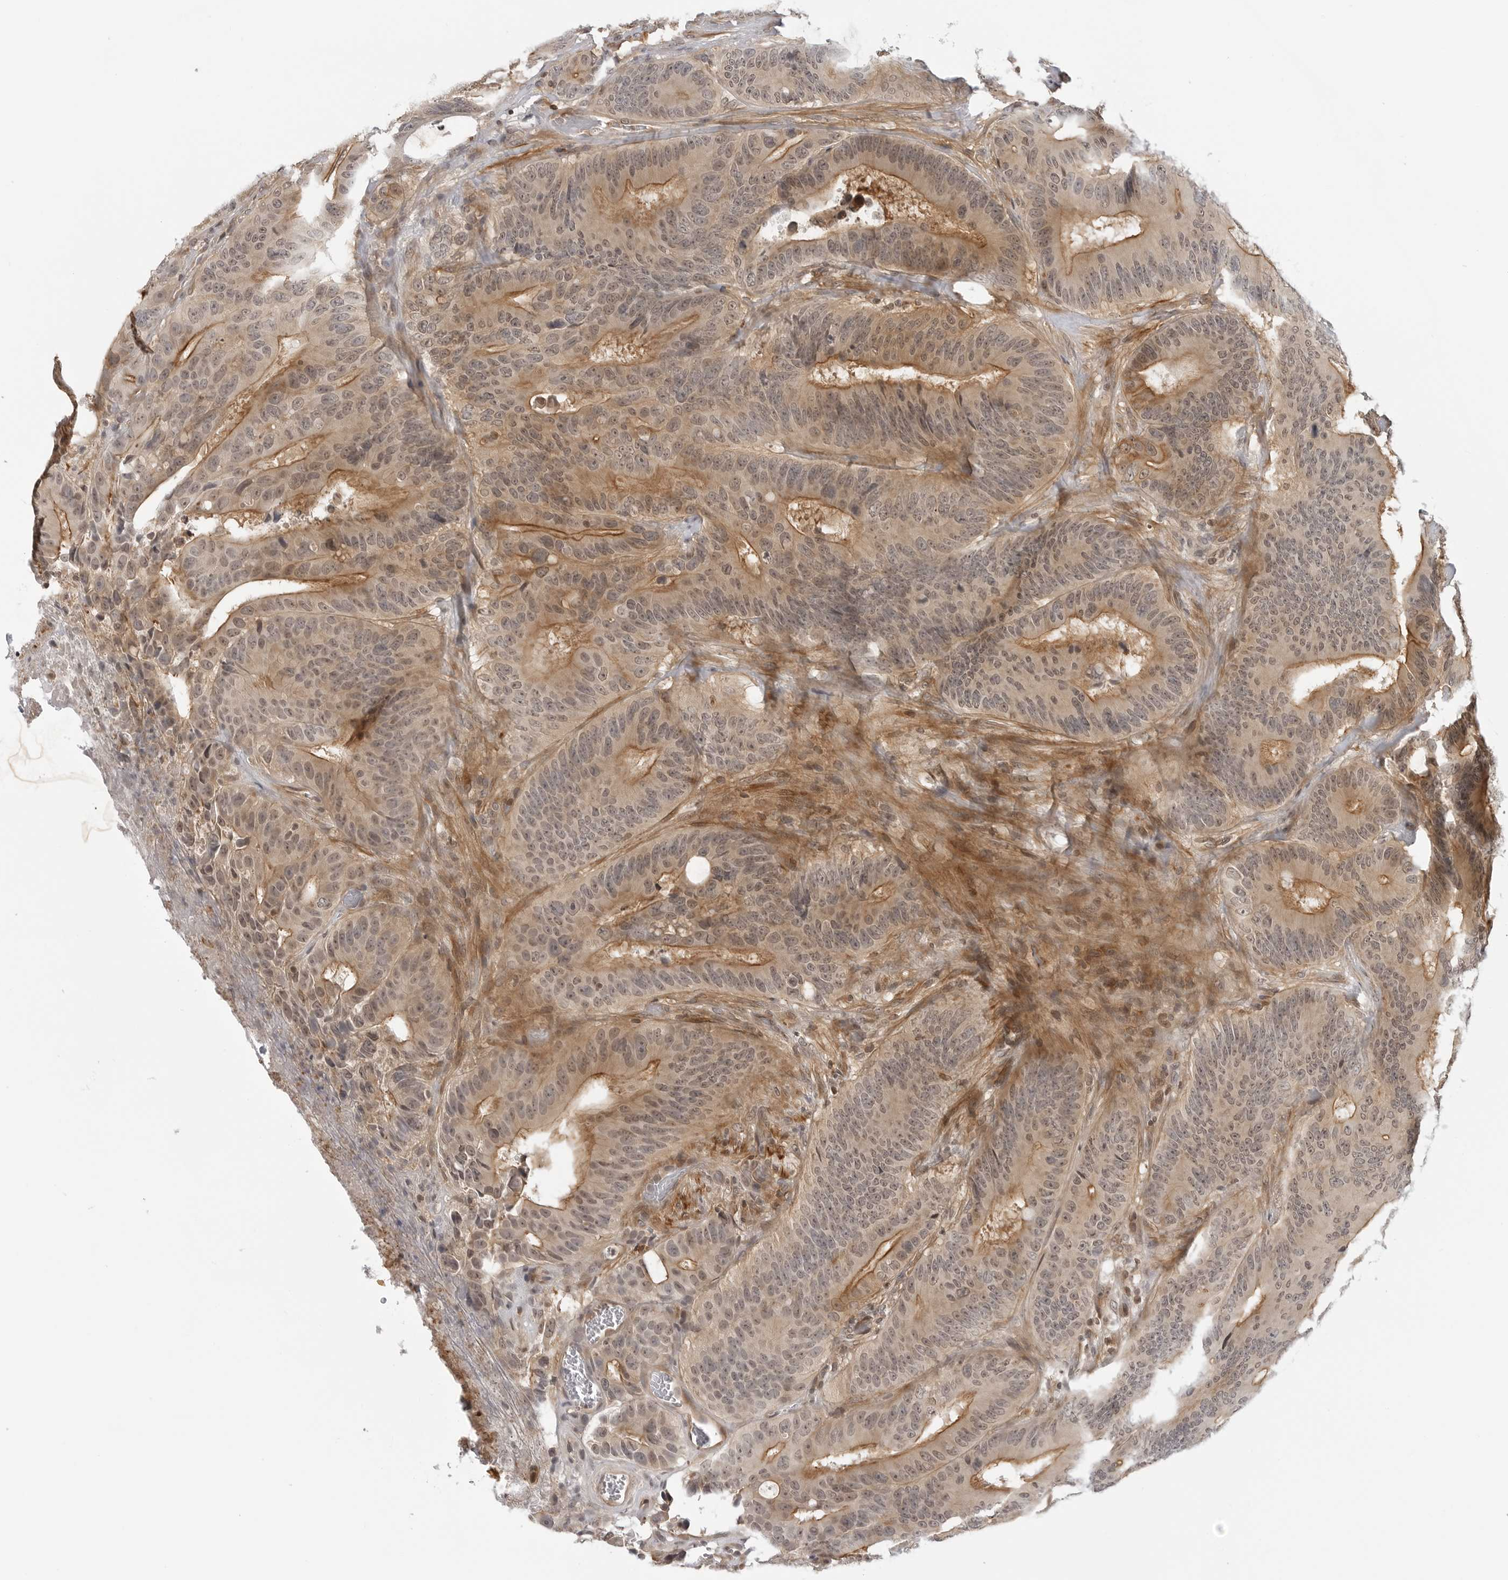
{"staining": {"intensity": "moderate", "quantity": ">75%", "location": "cytoplasmic/membranous,nuclear"}, "tissue": "colorectal cancer", "cell_type": "Tumor cells", "image_type": "cancer", "snomed": [{"axis": "morphology", "description": "Adenocarcinoma, NOS"}, {"axis": "topography", "description": "Colon"}], "caption": "Colorectal cancer (adenocarcinoma) tissue exhibits moderate cytoplasmic/membranous and nuclear expression in approximately >75% of tumor cells", "gene": "MAP2K5", "patient": {"sex": "male", "age": 83}}